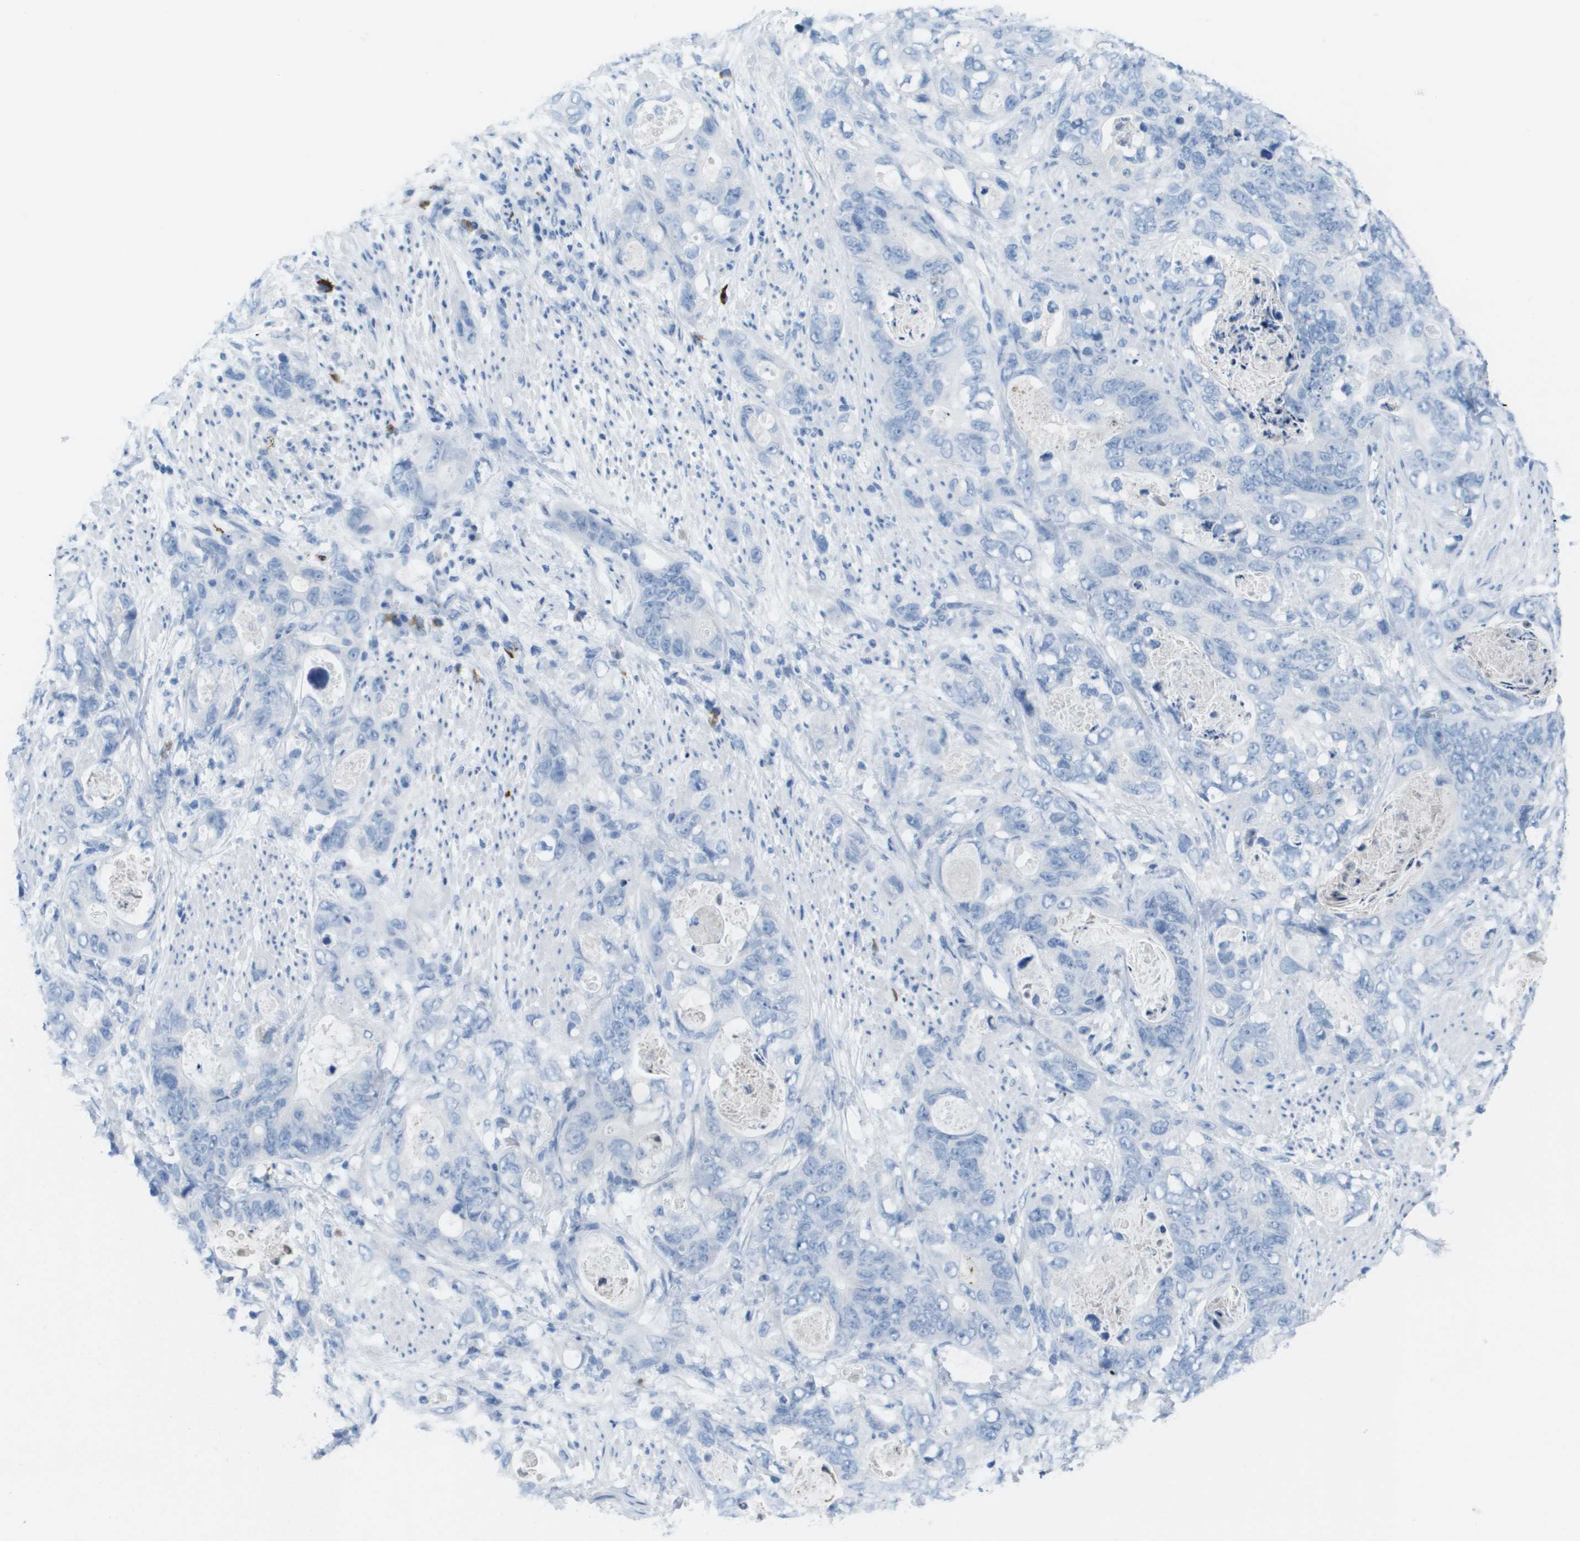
{"staining": {"intensity": "negative", "quantity": "none", "location": "none"}, "tissue": "stomach cancer", "cell_type": "Tumor cells", "image_type": "cancer", "snomed": [{"axis": "morphology", "description": "Adenocarcinoma, NOS"}, {"axis": "topography", "description": "Stomach"}], "caption": "A high-resolution micrograph shows immunohistochemistry (IHC) staining of stomach cancer, which exhibits no significant staining in tumor cells.", "gene": "GPR18", "patient": {"sex": "female", "age": 89}}